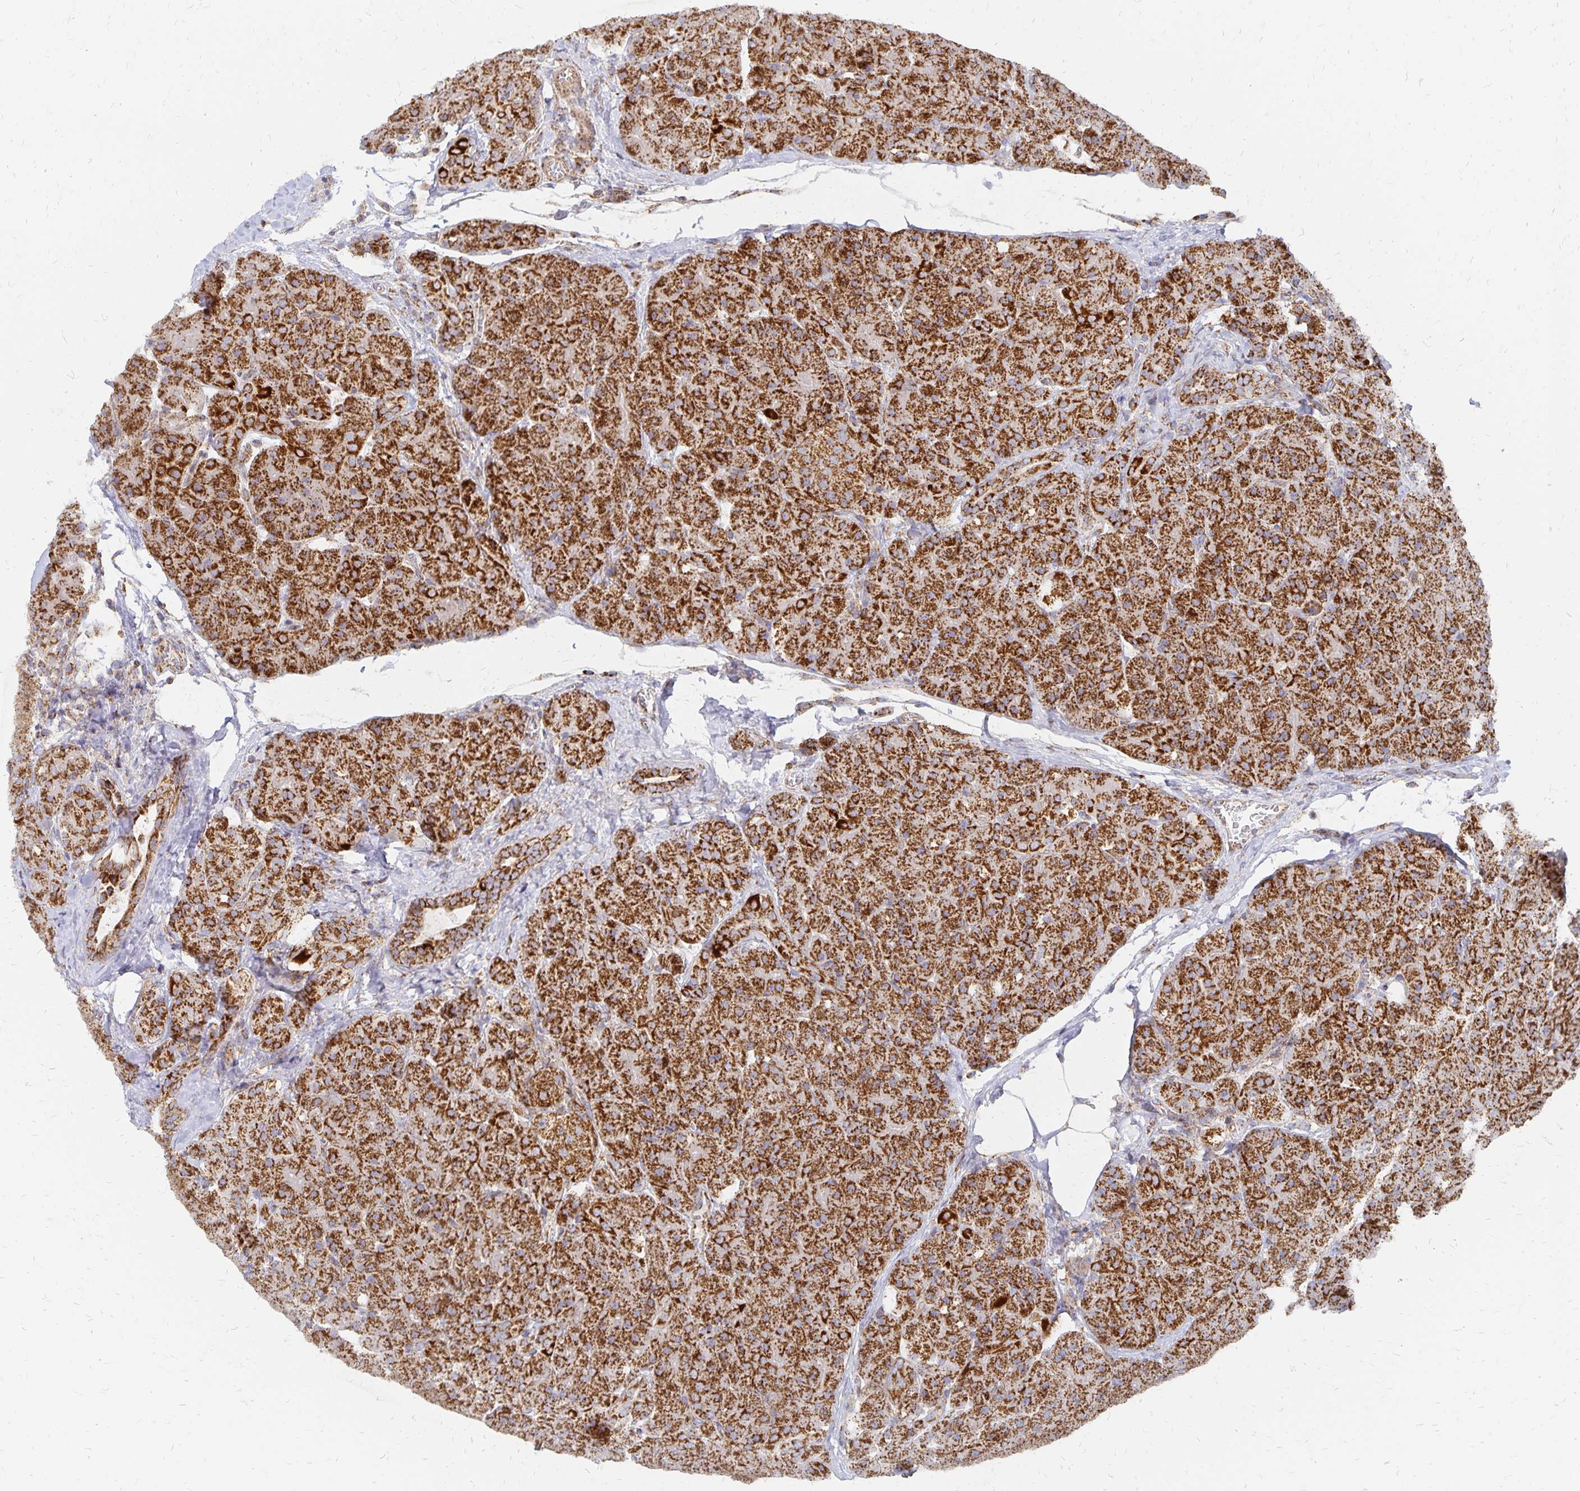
{"staining": {"intensity": "strong", "quantity": ">75%", "location": "cytoplasmic/membranous"}, "tissue": "pancreas", "cell_type": "Exocrine glandular cells", "image_type": "normal", "snomed": [{"axis": "morphology", "description": "Normal tissue, NOS"}, {"axis": "topography", "description": "Pancreas"}], "caption": "The micrograph demonstrates a brown stain indicating the presence of a protein in the cytoplasmic/membranous of exocrine glandular cells in pancreas. (Brightfield microscopy of DAB IHC at high magnification).", "gene": "STOML2", "patient": {"sex": "male", "age": 55}}